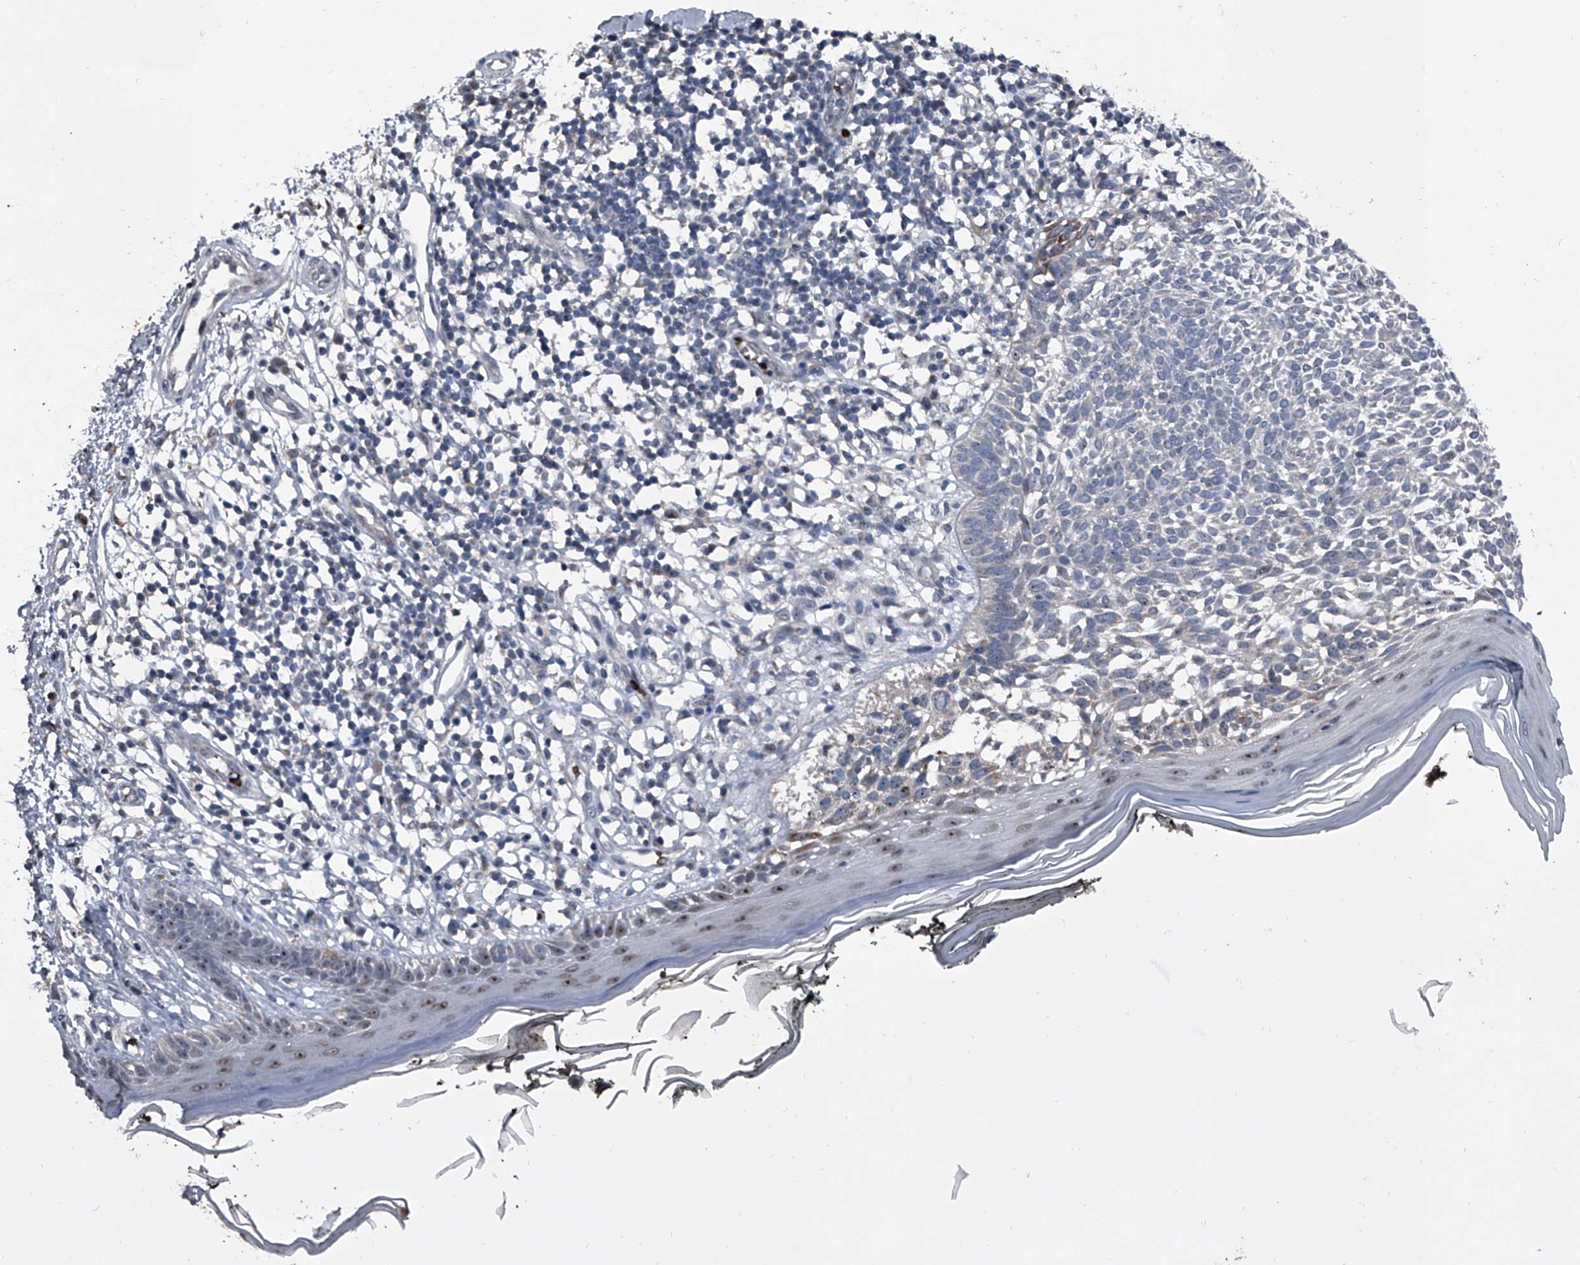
{"staining": {"intensity": "moderate", "quantity": "<25%", "location": "cytoplasmic/membranous"}, "tissue": "skin cancer", "cell_type": "Tumor cells", "image_type": "cancer", "snomed": [{"axis": "morphology", "description": "Basal cell carcinoma"}, {"axis": "topography", "description": "Skin"}], "caption": "Moderate cytoplasmic/membranous protein positivity is present in about <25% of tumor cells in skin cancer.", "gene": "CEP85L", "patient": {"sex": "female", "age": 64}}